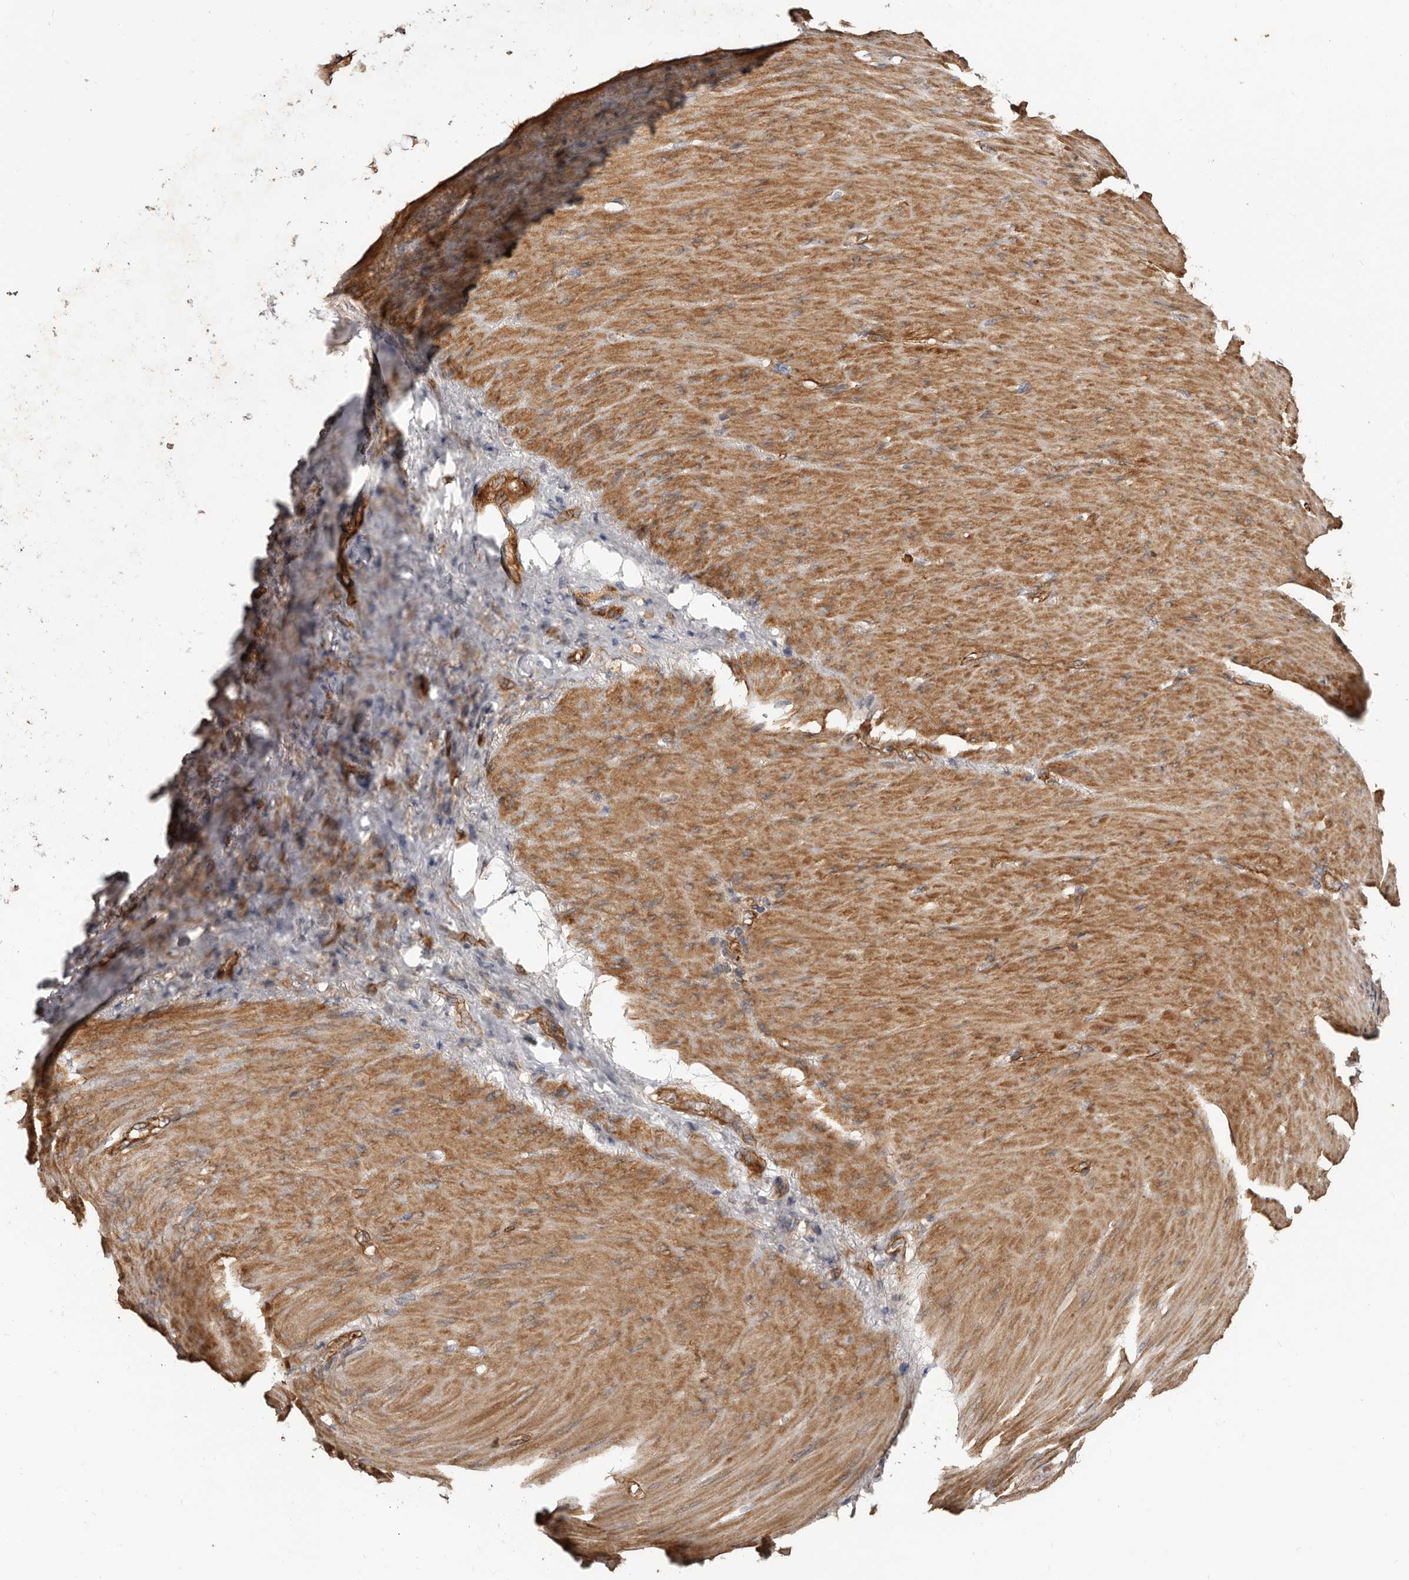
{"staining": {"intensity": "weak", "quantity": ">75%", "location": "cytoplasmic/membranous"}, "tissue": "stomach cancer", "cell_type": "Tumor cells", "image_type": "cancer", "snomed": [{"axis": "morphology", "description": "Normal tissue, NOS"}, {"axis": "morphology", "description": "Adenocarcinoma, NOS"}, {"axis": "topography", "description": "Stomach"}], "caption": "The histopathology image exhibits staining of adenocarcinoma (stomach), revealing weak cytoplasmic/membranous protein staining (brown color) within tumor cells.", "gene": "GTPBP1", "patient": {"sex": "male", "age": 82}}